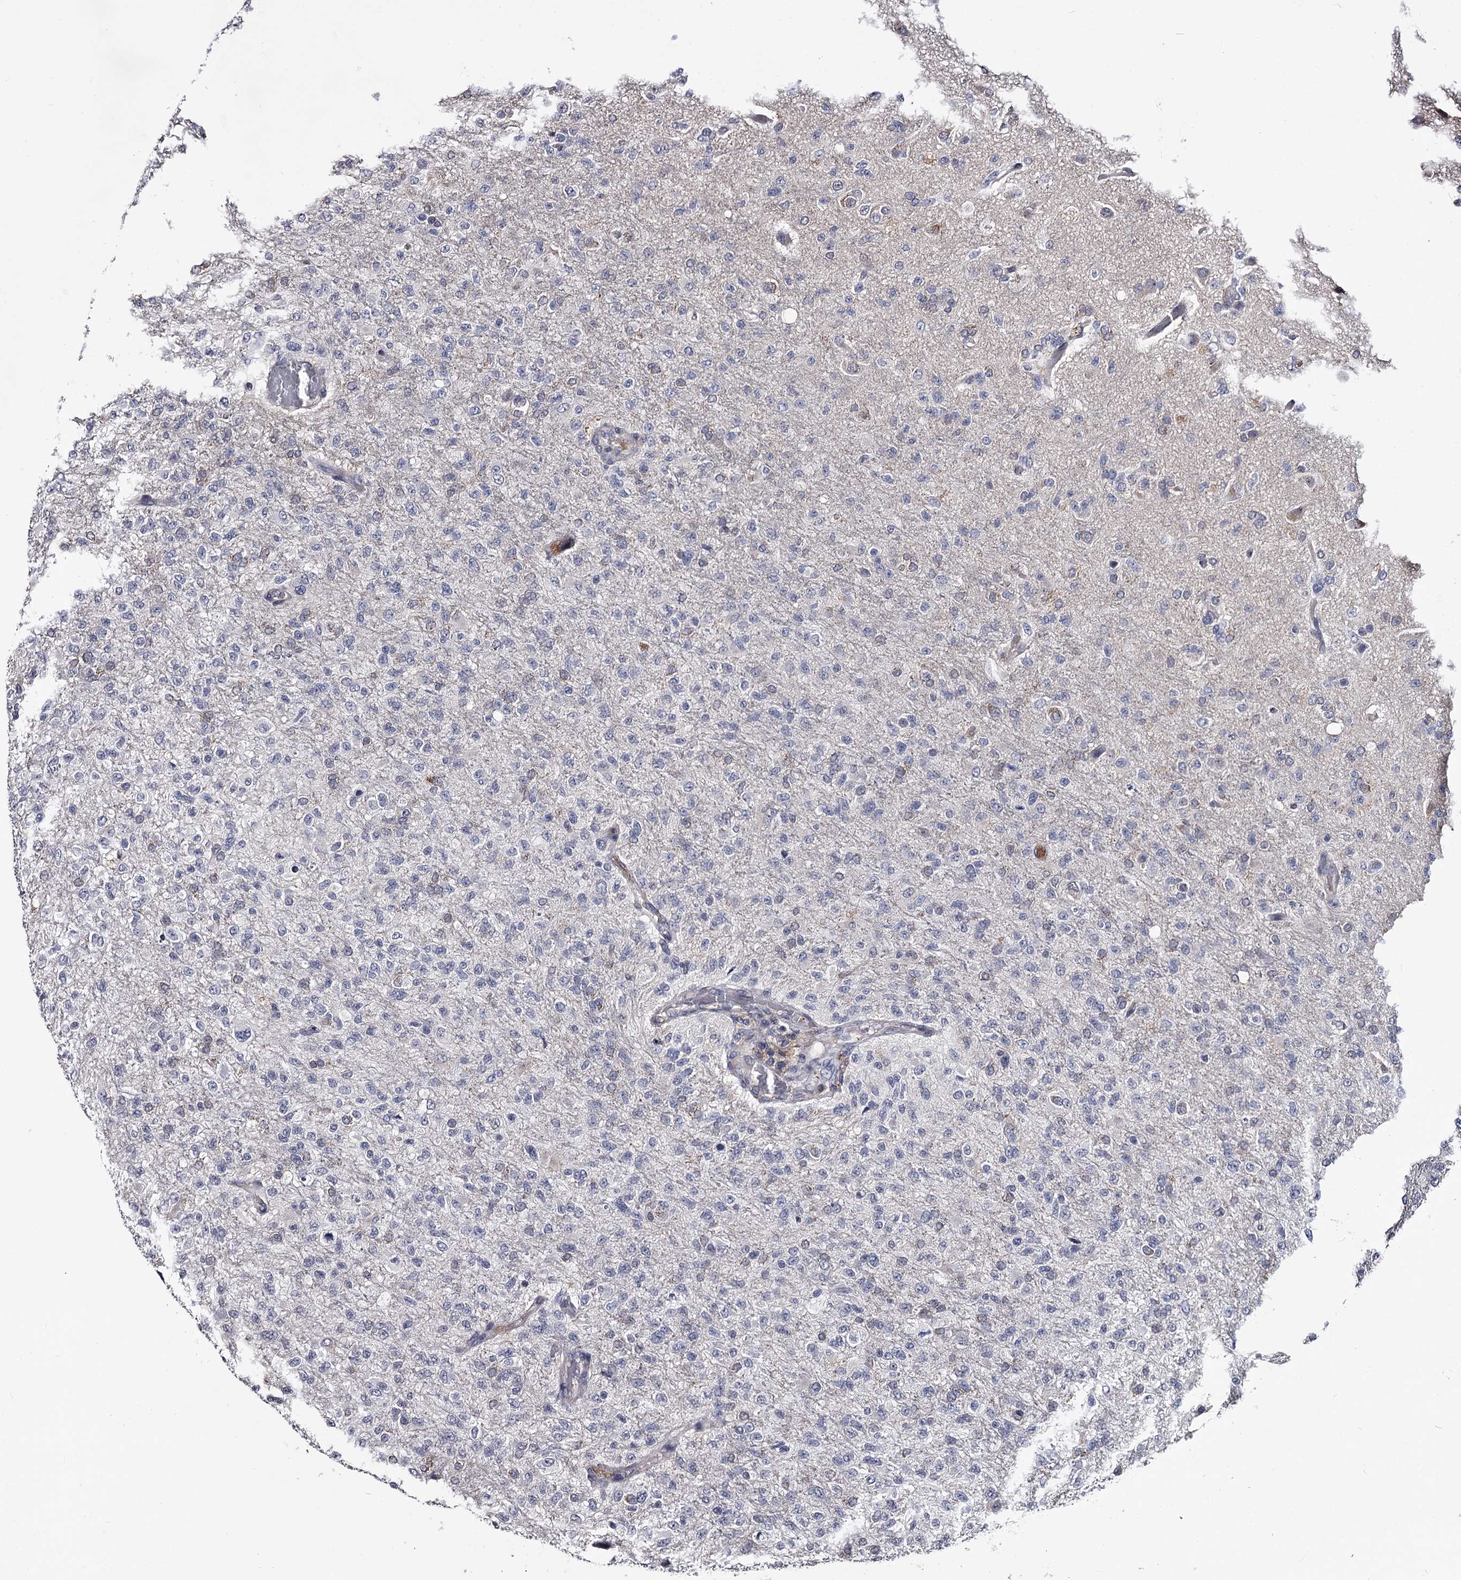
{"staining": {"intensity": "negative", "quantity": "none", "location": "none"}, "tissue": "glioma", "cell_type": "Tumor cells", "image_type": "cancer", "snomed": [{"axis": "morphology", "description": "Glioma, malignant, High grade"}, {"axis": "topography", "description": "Brain"}], "caption": "IHC photomicrograph of neoplastic tissue: glioma stained with DAB (3,3'-diaminobenzidine) shows no significant protein positivity in tumor cells. The staining was performed using DAB (3,3'-diaminobenzidine) to visualize the protein expression in brown, while the nuclei were stained in blue with hematoxylin (Magnification: 20x).", "gene": "GSTO1", "patient": {"sex": "female", "age": 74}}